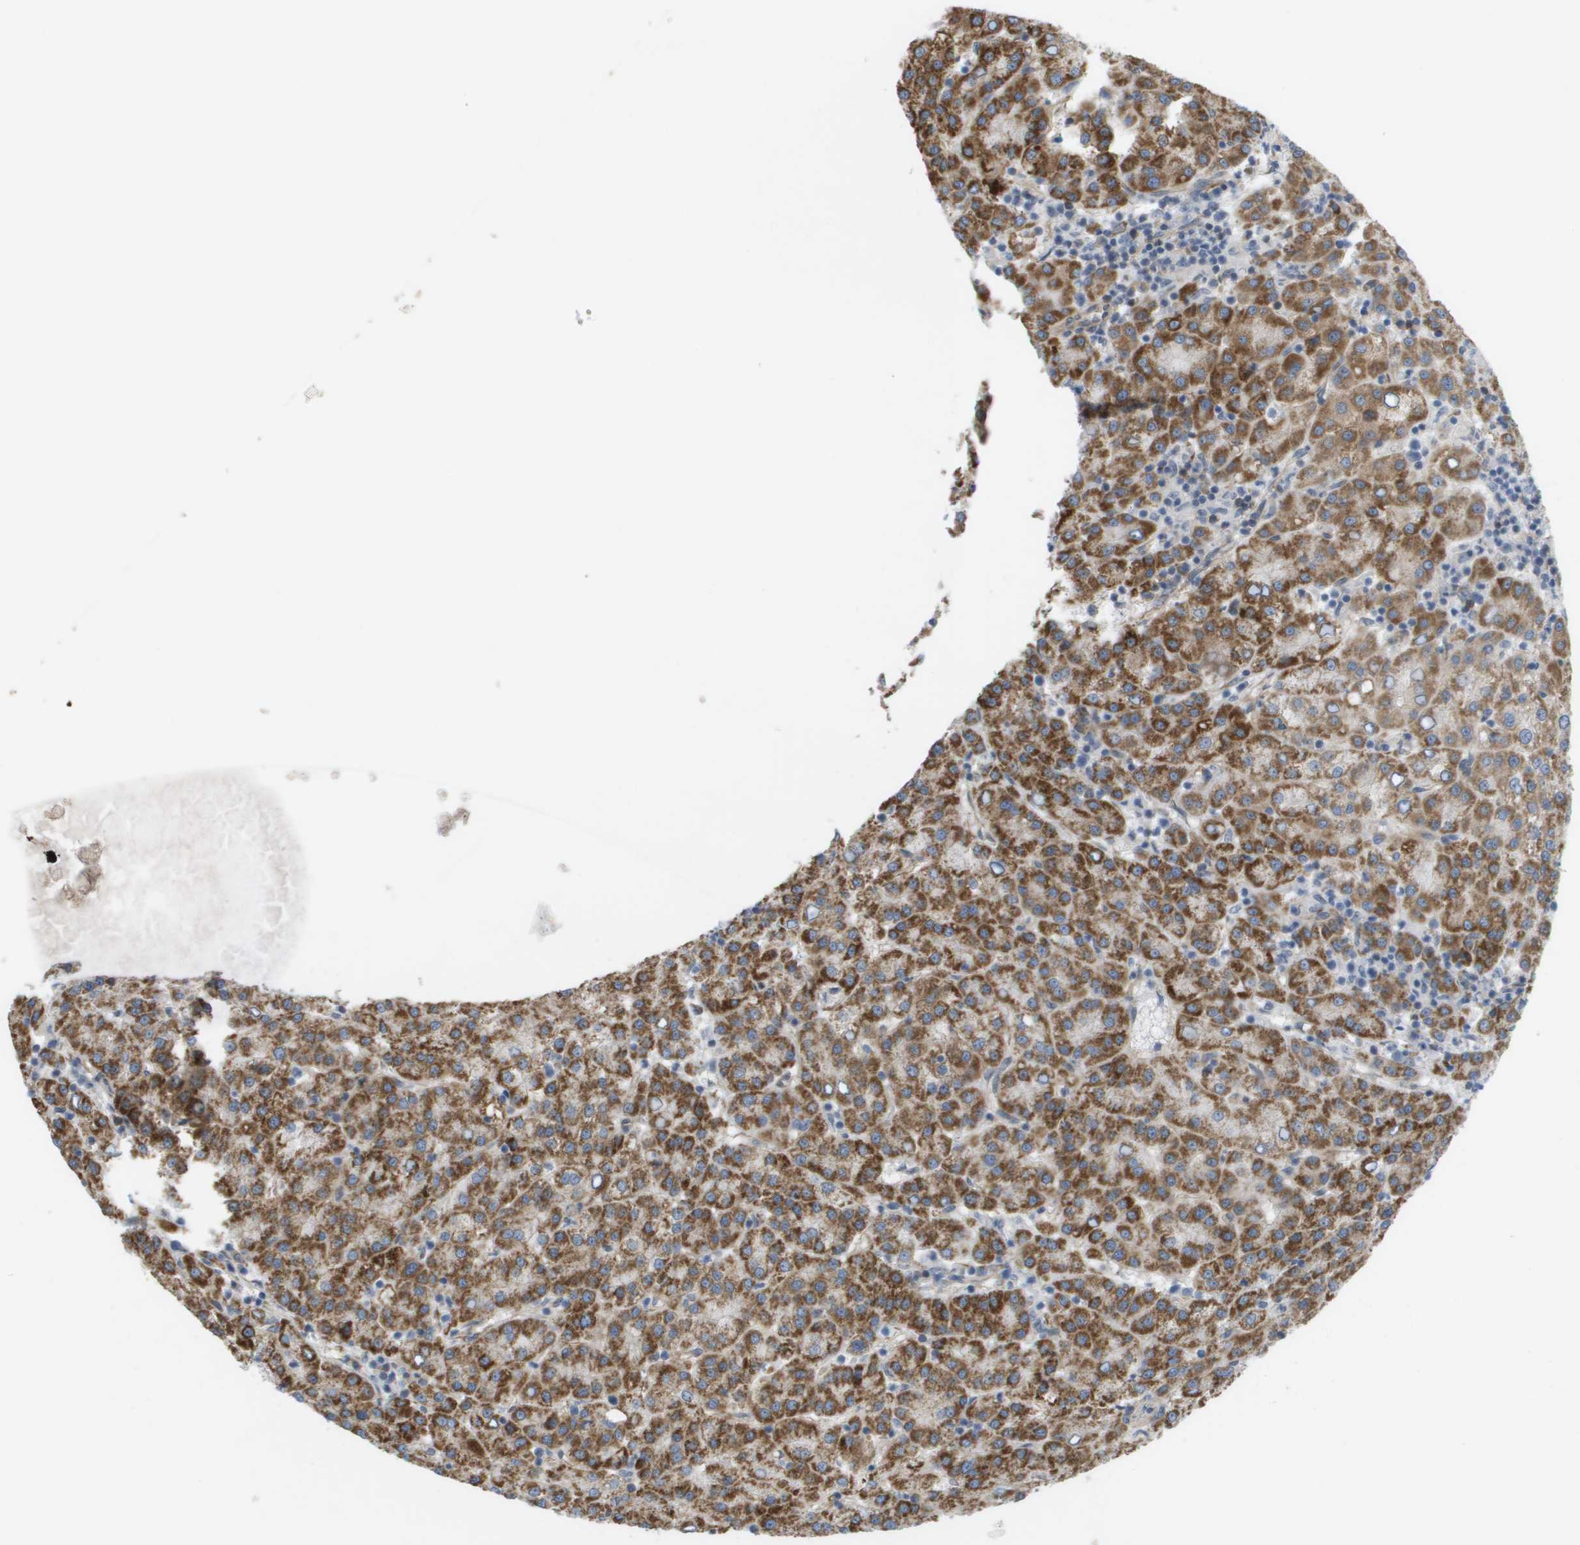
{"staining": {"intensity": "strong", "quantity": ">75%", "location": "cytoplasmic/membranous"}, "tissue": "liver cancer", "cell_type": "Tumor cells", "image_type": "cancer", "snomed": [{"axis": "morphology", "description": "Carcinoma, Hepatocellular, NOS"}, {"axis": "topography", "description": "Liver"}], "caption": "Immunohistochemical staining of liver hepatocellular carcinoma displays strong cytoplasmic/membranous protein positivity in about >75% of tumor cells. (Stains: DAB in brown, nuclei in blue, Microscopy: brightfield microscopy at high magnification).", "gene": "MTARC2", "patient": {"sex": "female", "age": 58}}